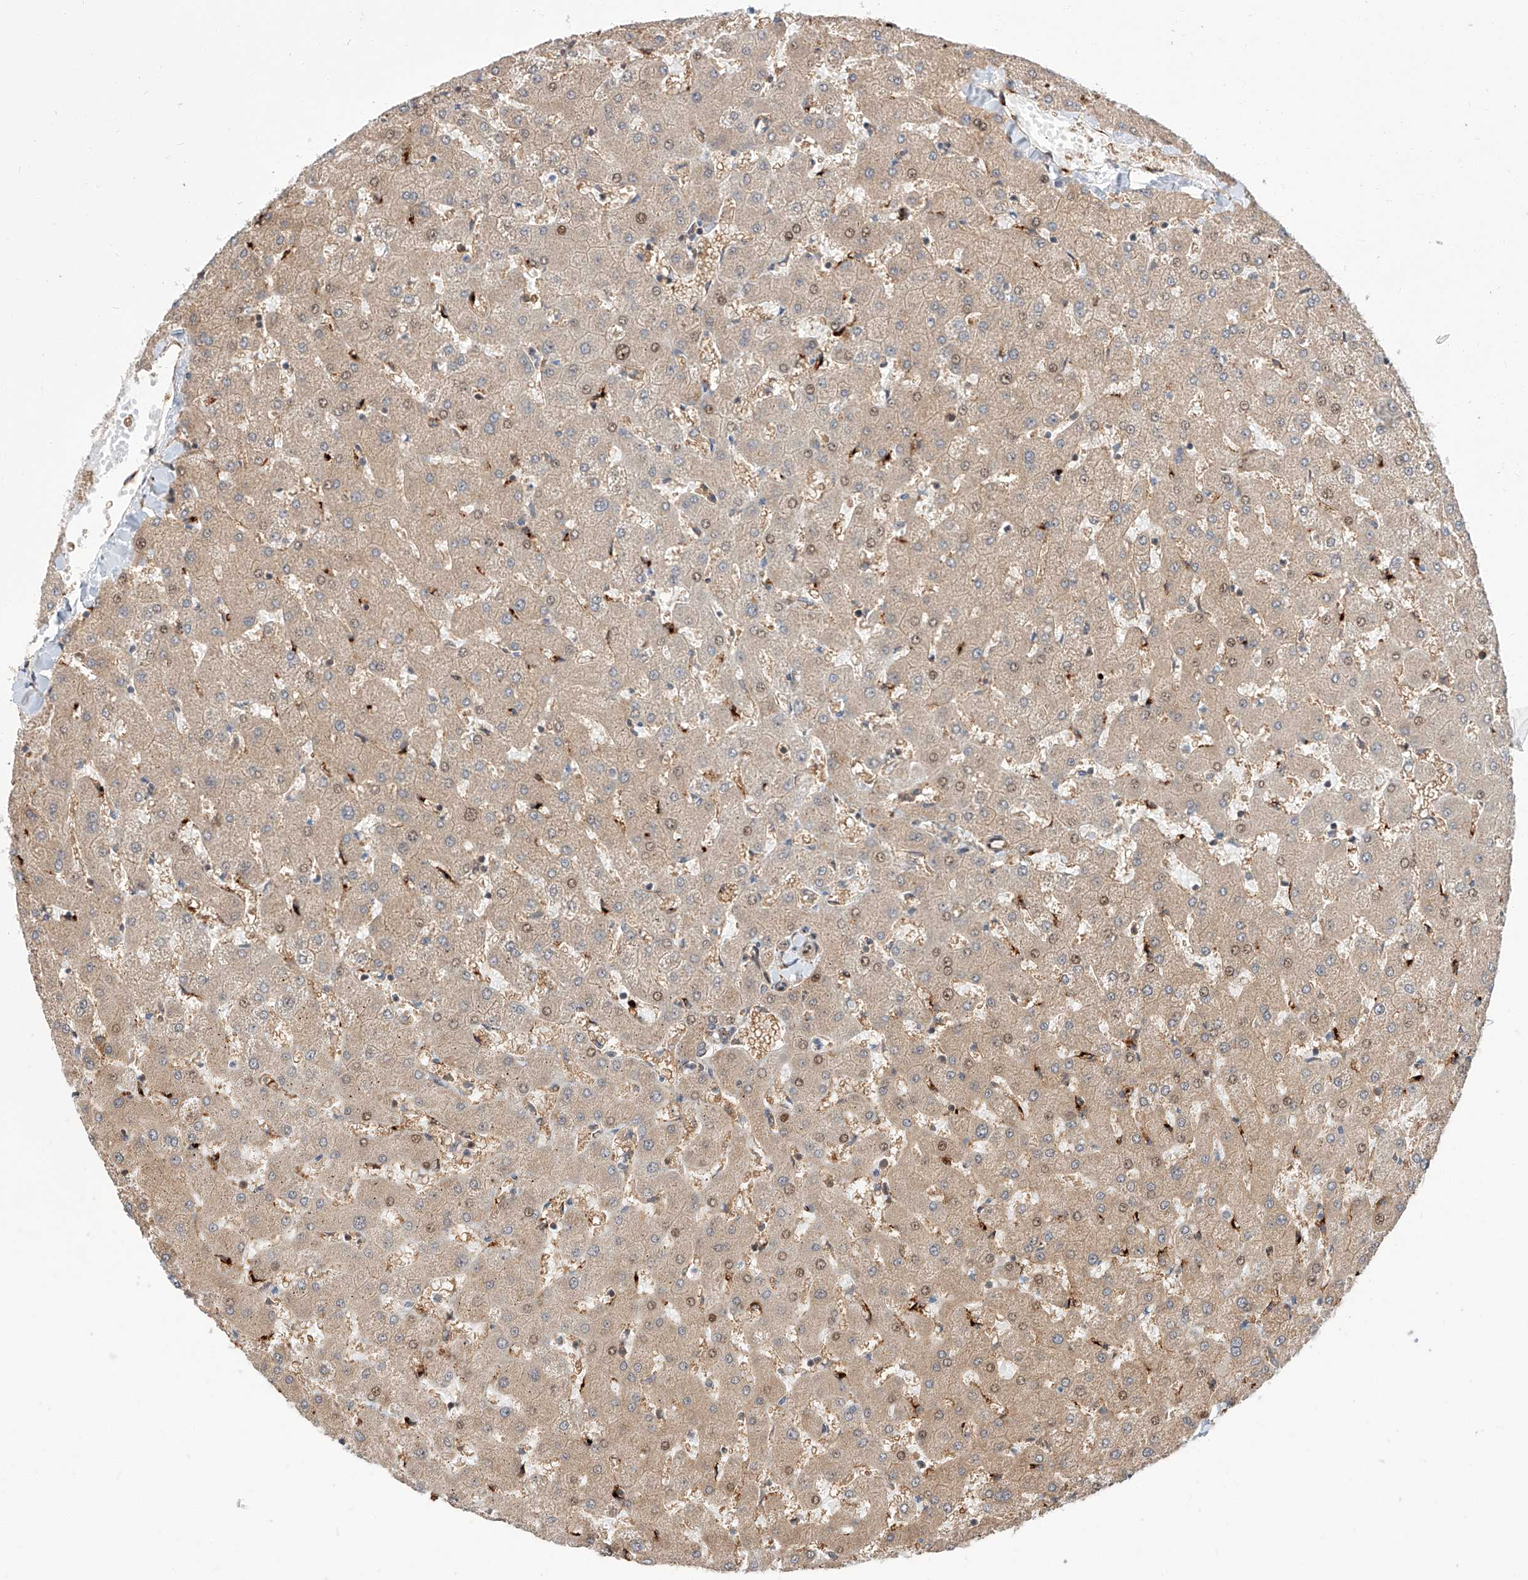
{"staining": {"intensity": "weak", "quantity": ">75%", "location": "cytoplasmic/membranous"}, "tissue": "liver", "cell_type": "Cholangiocytes", "image_type": "normal", "snomed": [{"axis": "morphology", "description": "Normal tissue, NOS"}, {"axis": "topography", "description": "Liver"}], "caption": "Cholangiocytes show low levels of weak cytoplasmic/membranous positivity in approximately >75% of cells in normal human liver. Ihc stains the protein in brown and the nuclei are stained blue.", "gene": "ISCA2", "patient": {"sex": "female", "age": 63}}